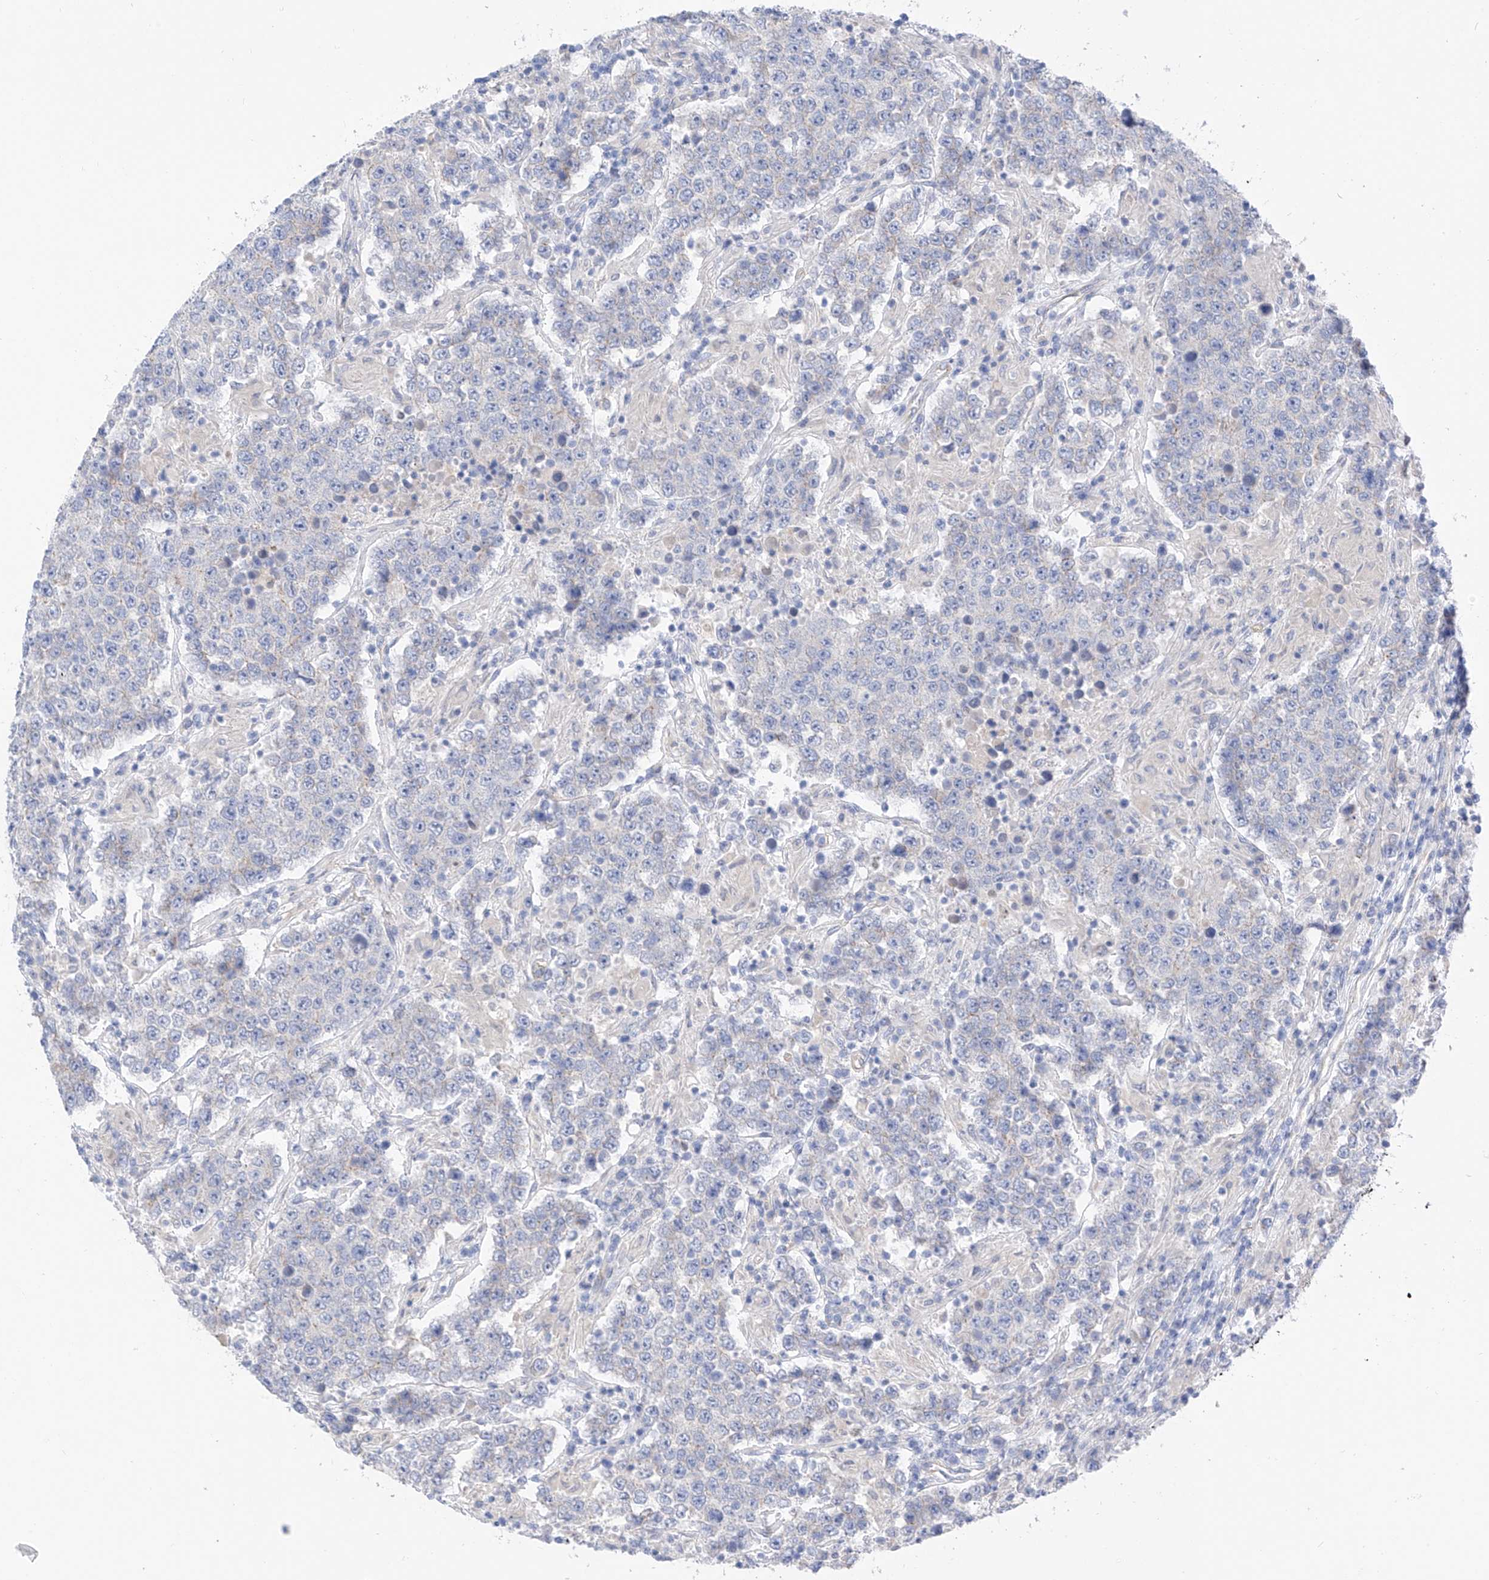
{"staining": {"intensity": "negative", "quantity": "none", "location": "none"}, "tissue": "testis cancer", "cell_type": "Tumor cells", "image_type": "cancer", "snomed": [{"axis": "morphology", "description": "Normal tissue, NOS"}, {"axis": "morphology", "description": "Urothelial carcinoma, High grade"}, {"axis": "morphology", "description": "Seminoma, NOS"}, {"axis": "morphology", "description": "Carcinoma, Embryonal, NOS"}, {"axis": "topography", "description": "Urinary bladder"}, {"axis": "topography", "description": "Testis"}], "caption": "This is an immunohistochemistry (IHC) micrograph of human testis cancer (seminoma). There is no expression in tumor cells.", "gene": "ITGA9", "patient": {"sex": "male", "age": 41}}